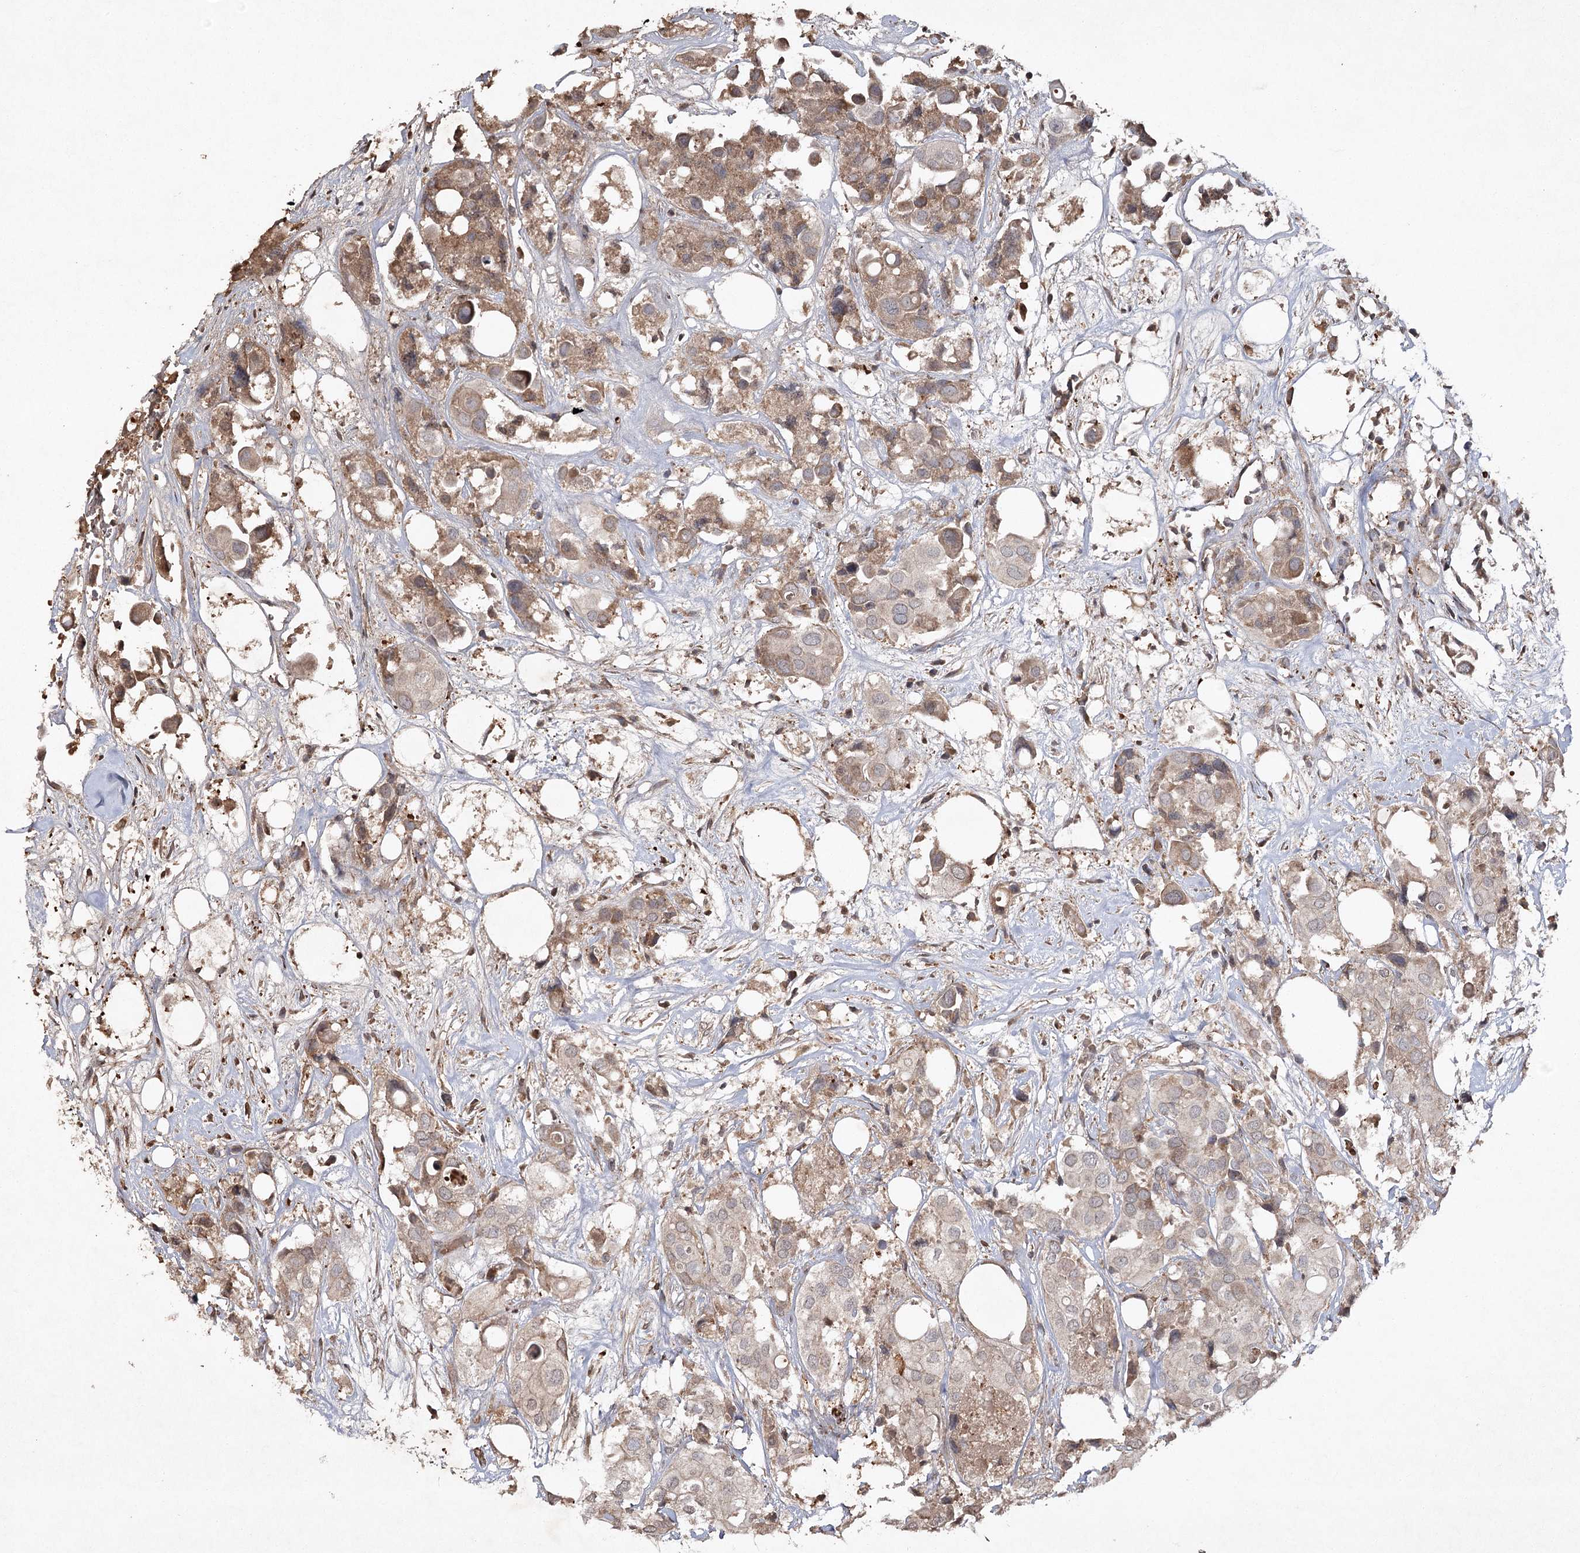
{"staining": {"intensity": "moderate", "quantity": "25%-75%", "location": "cytoplasmic/membranous"}, "tissue": "urothelial cancer", "cell_type": "Tumor cells", "image_type": "cancer", "snomed": [{"axis": "morphology", "description": "Urothelial carcinoma, High grade"}, {"axis": "topography", "description": "Urinary bladder"}], "caption": "Protein expression analysis of high-grade urothelial carcinoma demonstrates moderate cytoplasmic/membranous positivity in about 25%-75% of tumor cells. (DAB IHC, brown staining for protein, blue staining for nuclei).", "gene": "CYP2B6", "patient": {"sex": "male", "age": 64}}